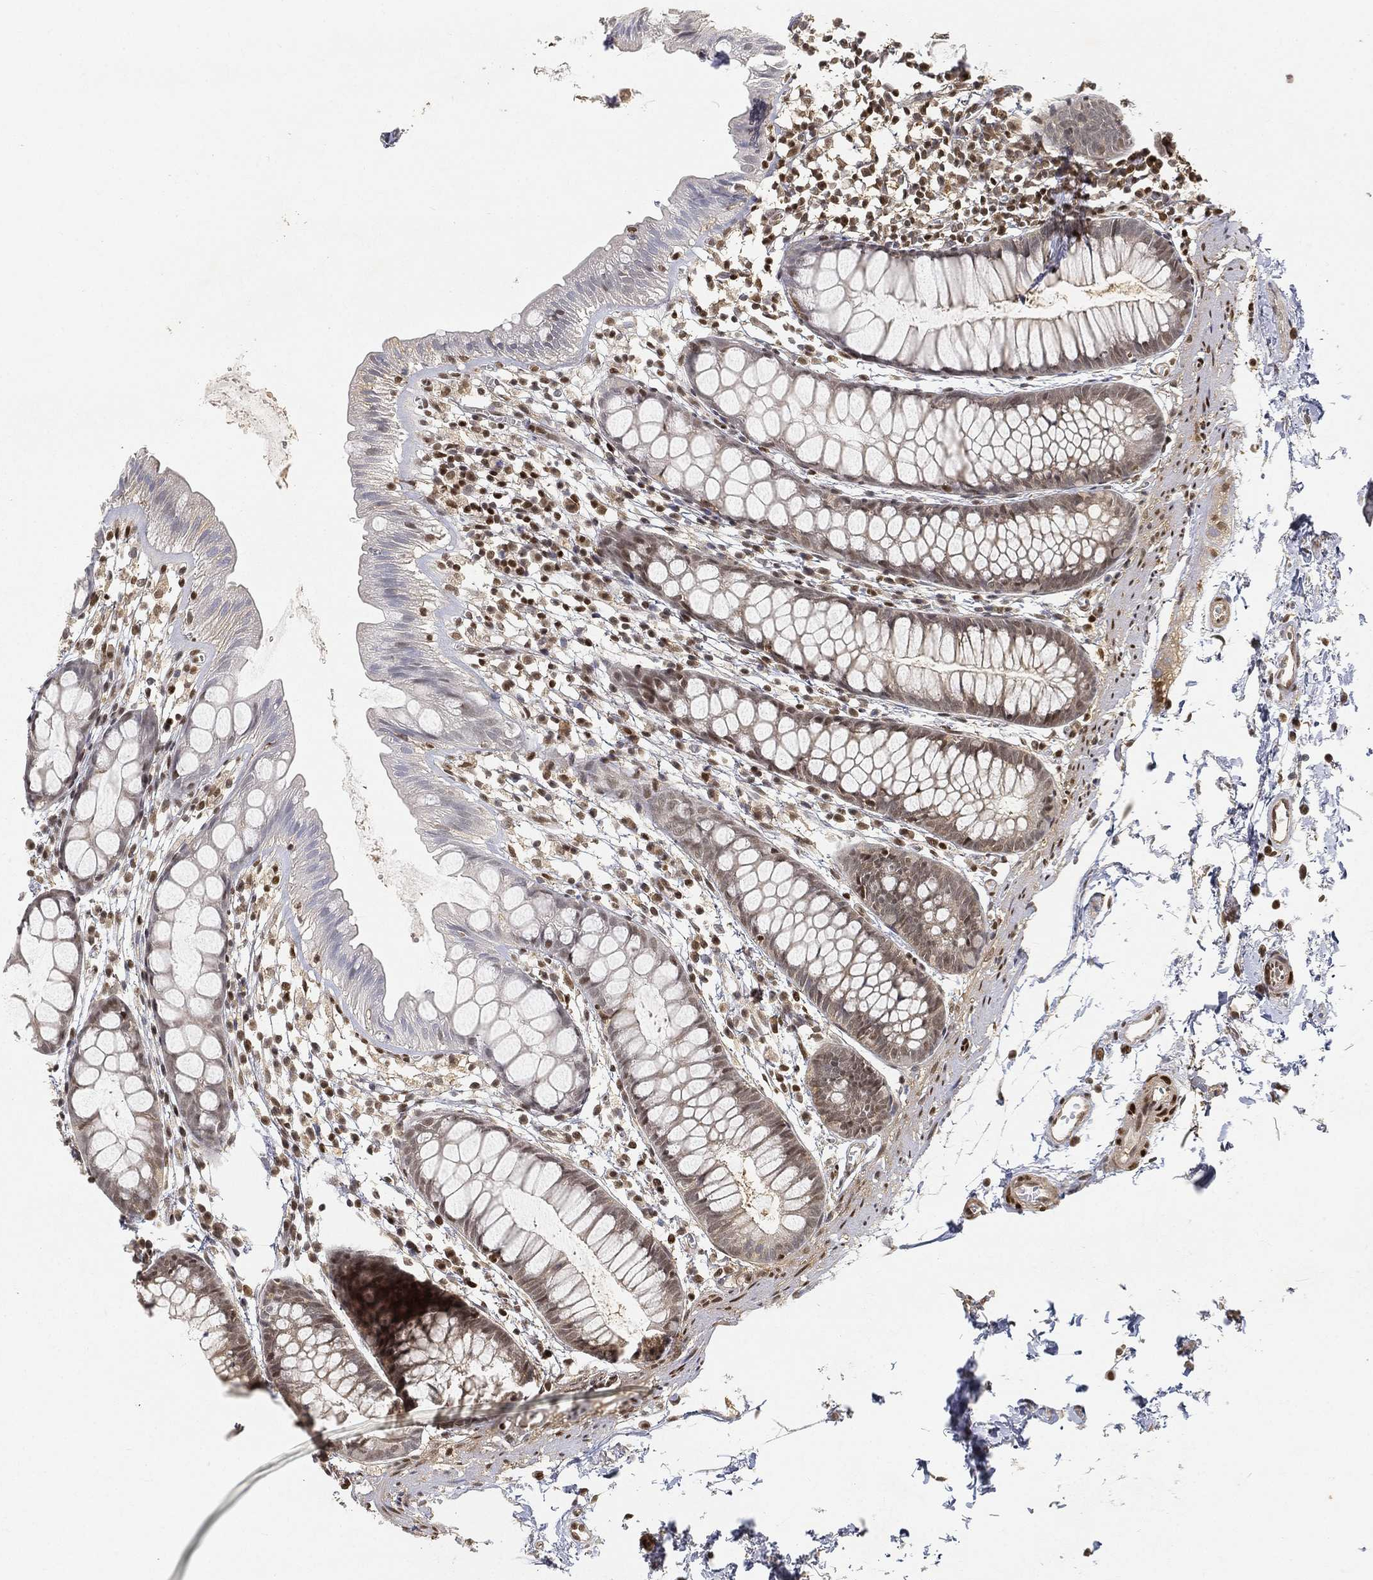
{"staining": {"intensity": "negative", "quantity": "none", "location": "none"}, "tissue": "rectum", "cell_type": "Glandular cells", "image_type": "normal", "snomed": [{"axis": "morphology", "description": "Normal tissue, NOS"}, {"axis": "topography", "description": "Rectum"}], "caption": "Immunohistochemistry (IHC) image of unremarkable rectum: human rectum stained with DAB (3,3'-diaminobenzidine) reveals no significant protein positivity in glandular cells.", "gene": "CRTC3", "patient": {"sex": "male", "age": 57}}